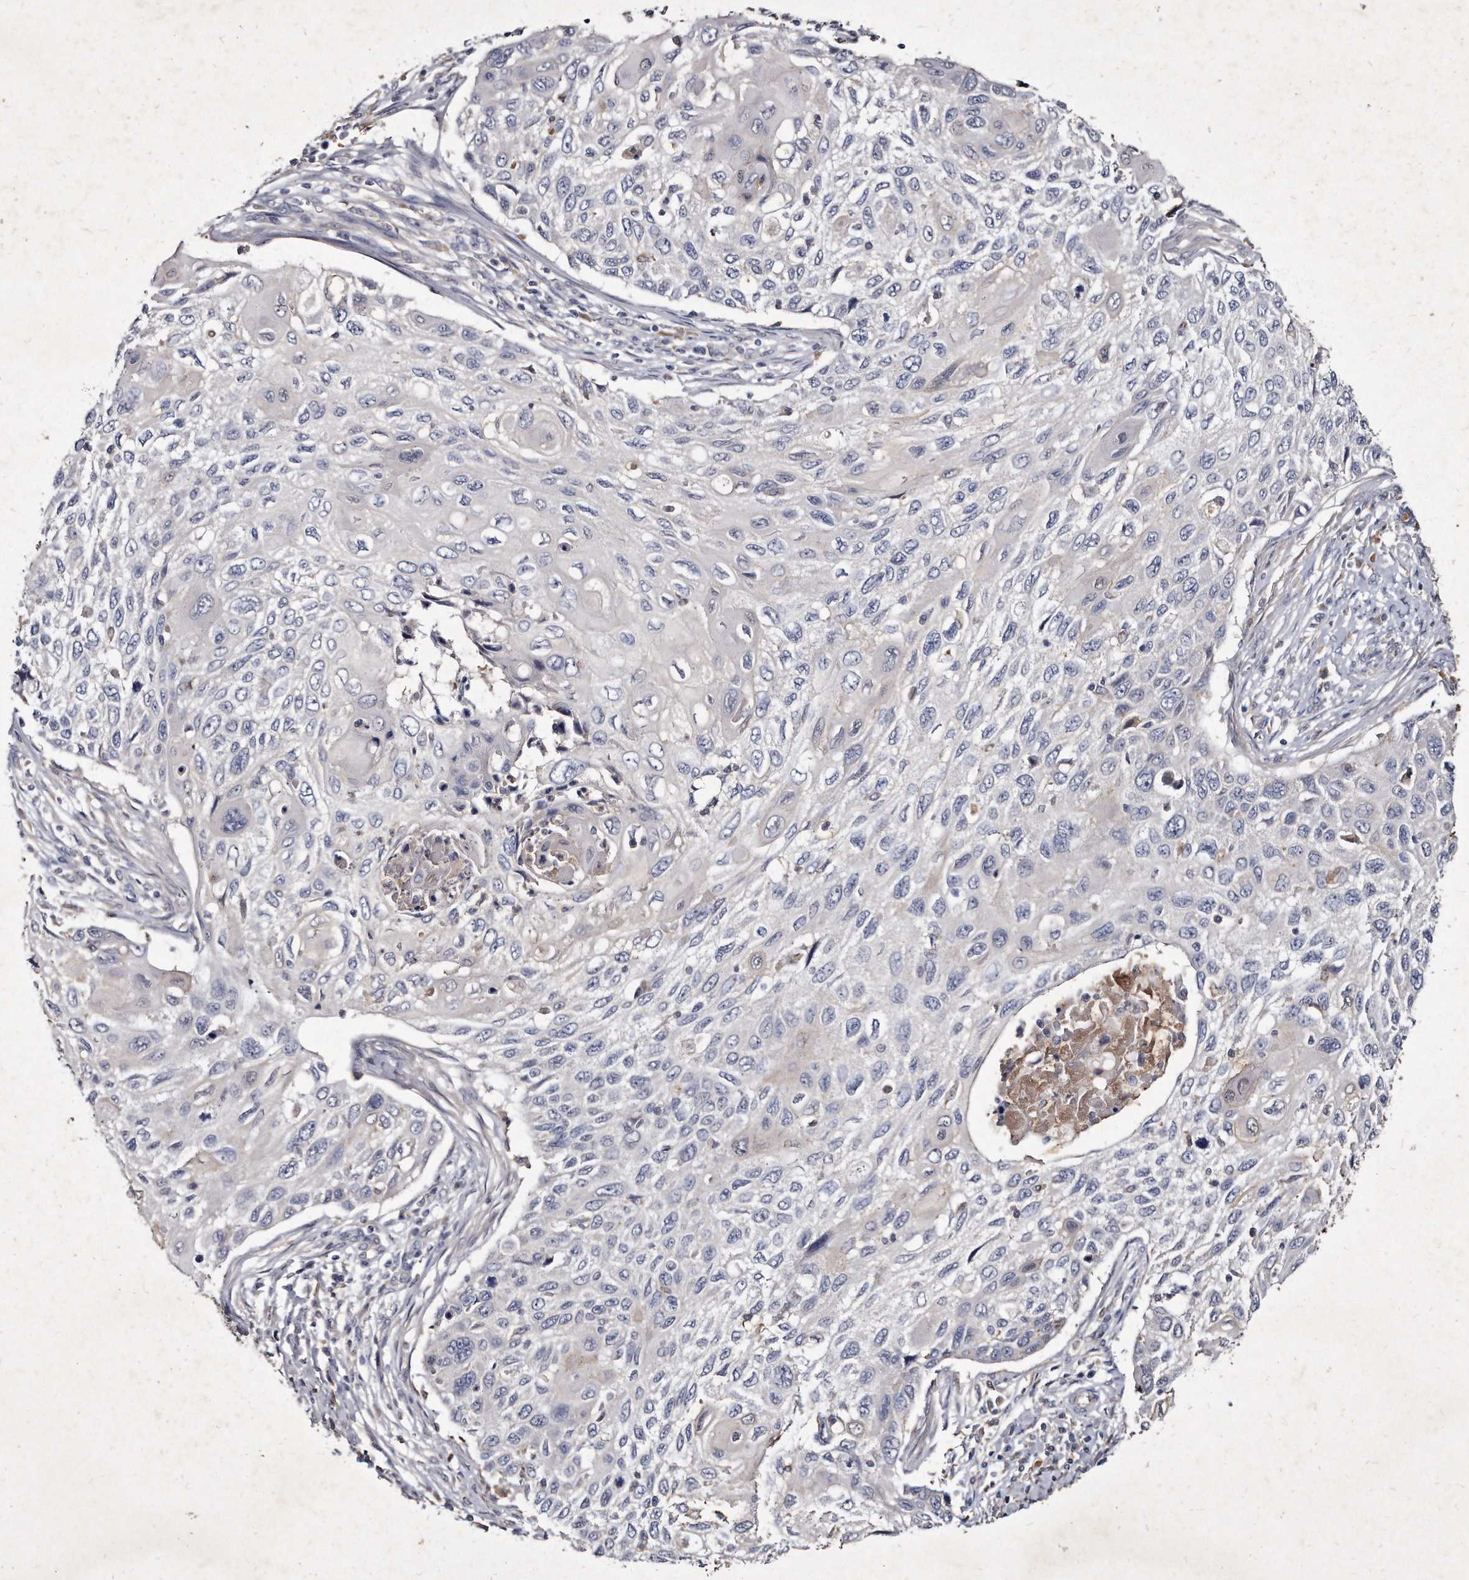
{"staining": {"intensity": "negative", "quantity": "none", "location": "none"}, "tissue": "cervical cancer", "cell_type": "Tumor cells", "image_type": "cancer", "snomed": [{"axis": "morphology", "description": "Squamous cell carcinoma, NOS"}, {"axis": "topography", "description": "Cervix"}], "caption": "IHC of human cervical cancer demonstrates no positivity in tumor cells.", "gene": "KLHDC3", "patient": {"sex": "female", "age": 70}}